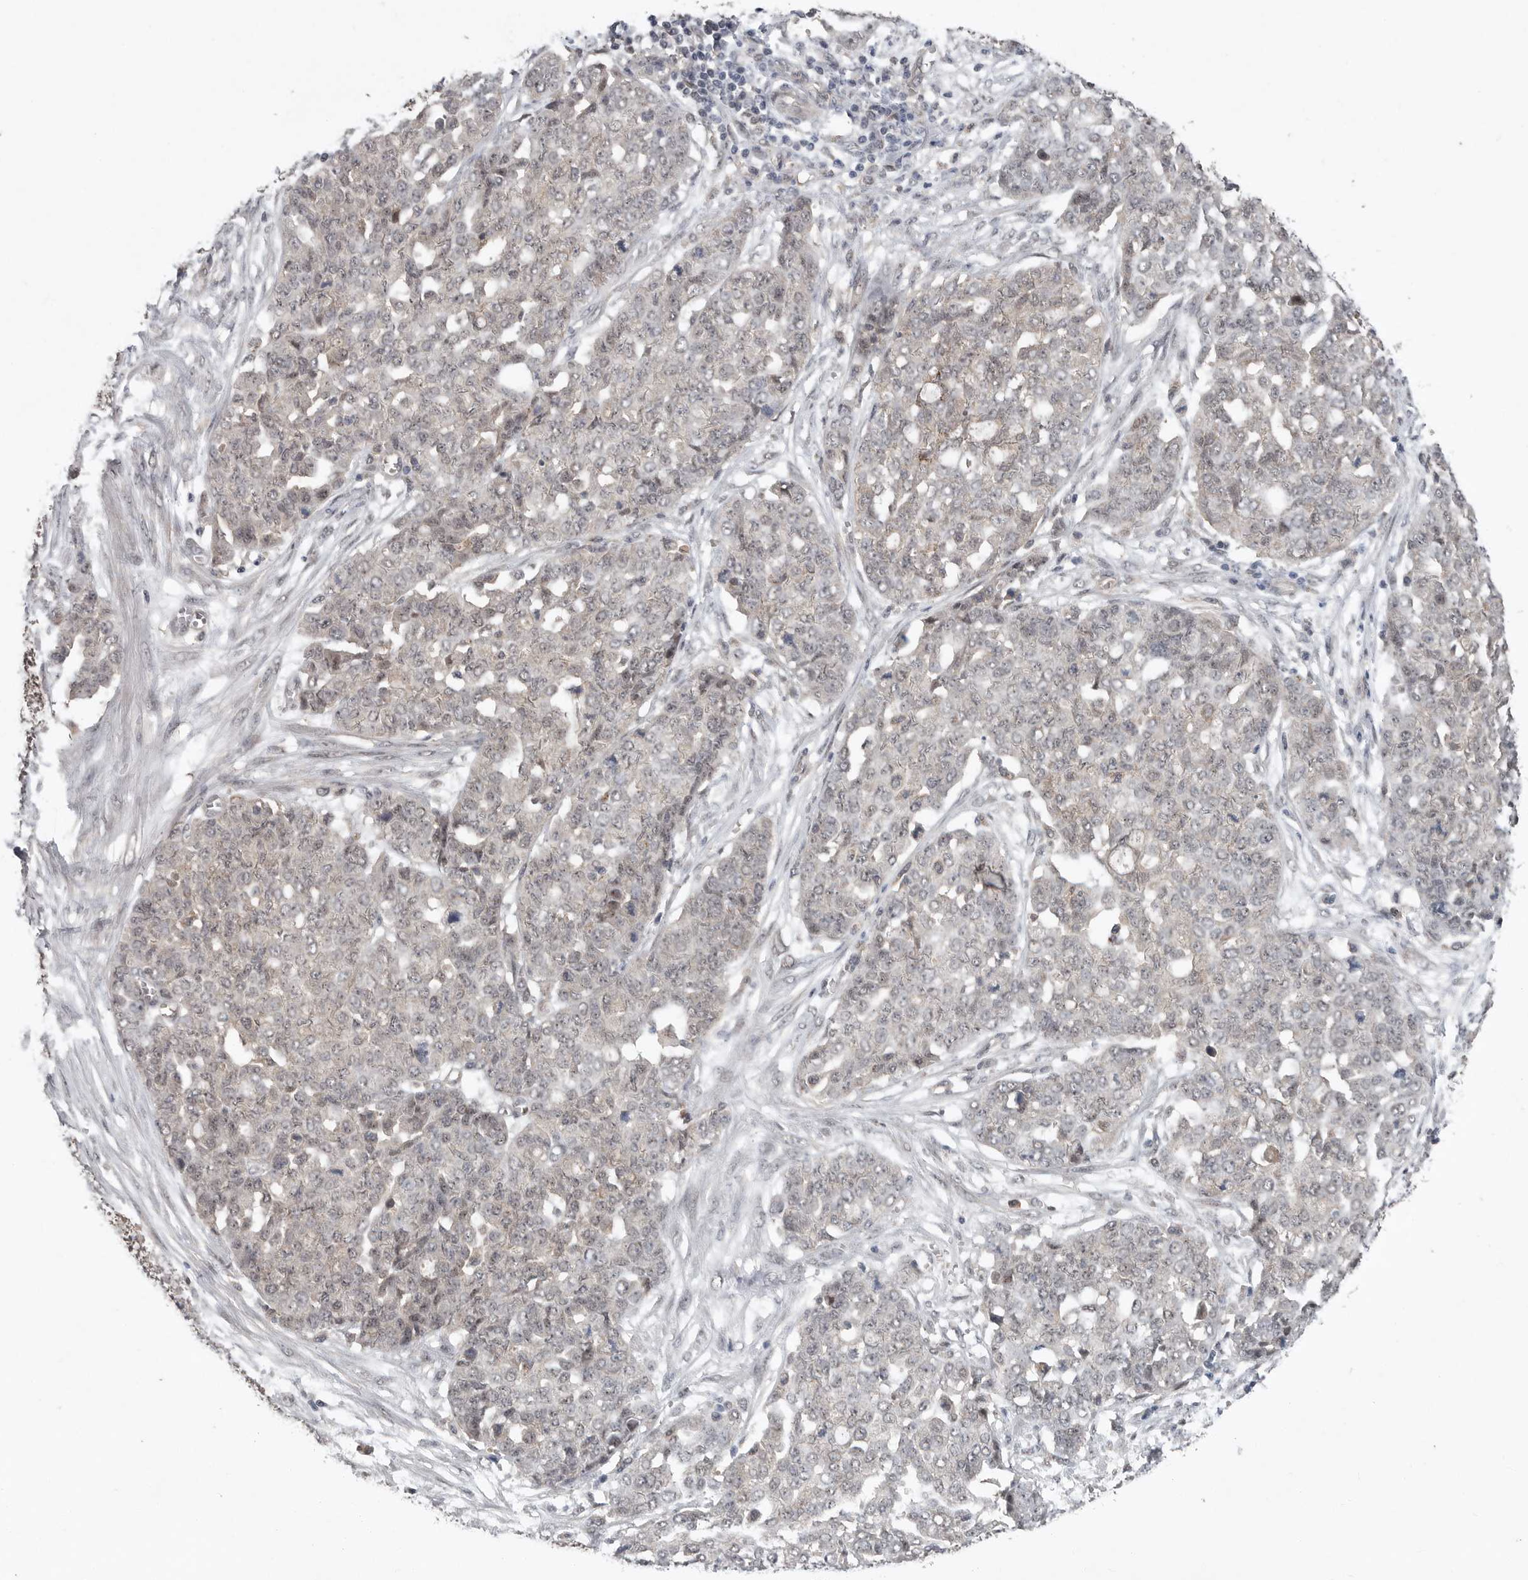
{"staining": {"intensity": "weak", "quantity": "25%-75%", "location": "cytoplasmic/membranous"}, "tissue": "ovarian cancer", "cell_type": "Tumor cells", "image_type": "cancer", "snomed": [{"axis": "morphology", "description": "Cystadenocarcinoma, serous, NOS"}, {"axis": "topography", "description": "Soft tissue"}, {"axis": "topography", "description": "Ovary"}], "caption": "The histopathology image reveals immunohistochemical staining of ovarian serous cystadenocarcinoma. There is weak cytoplasmic/membranous positivity is seen in approximately 25%-75% of tumor cells.", "gene": "SCP2", "patient": {"sex": "female", "age": 57}}